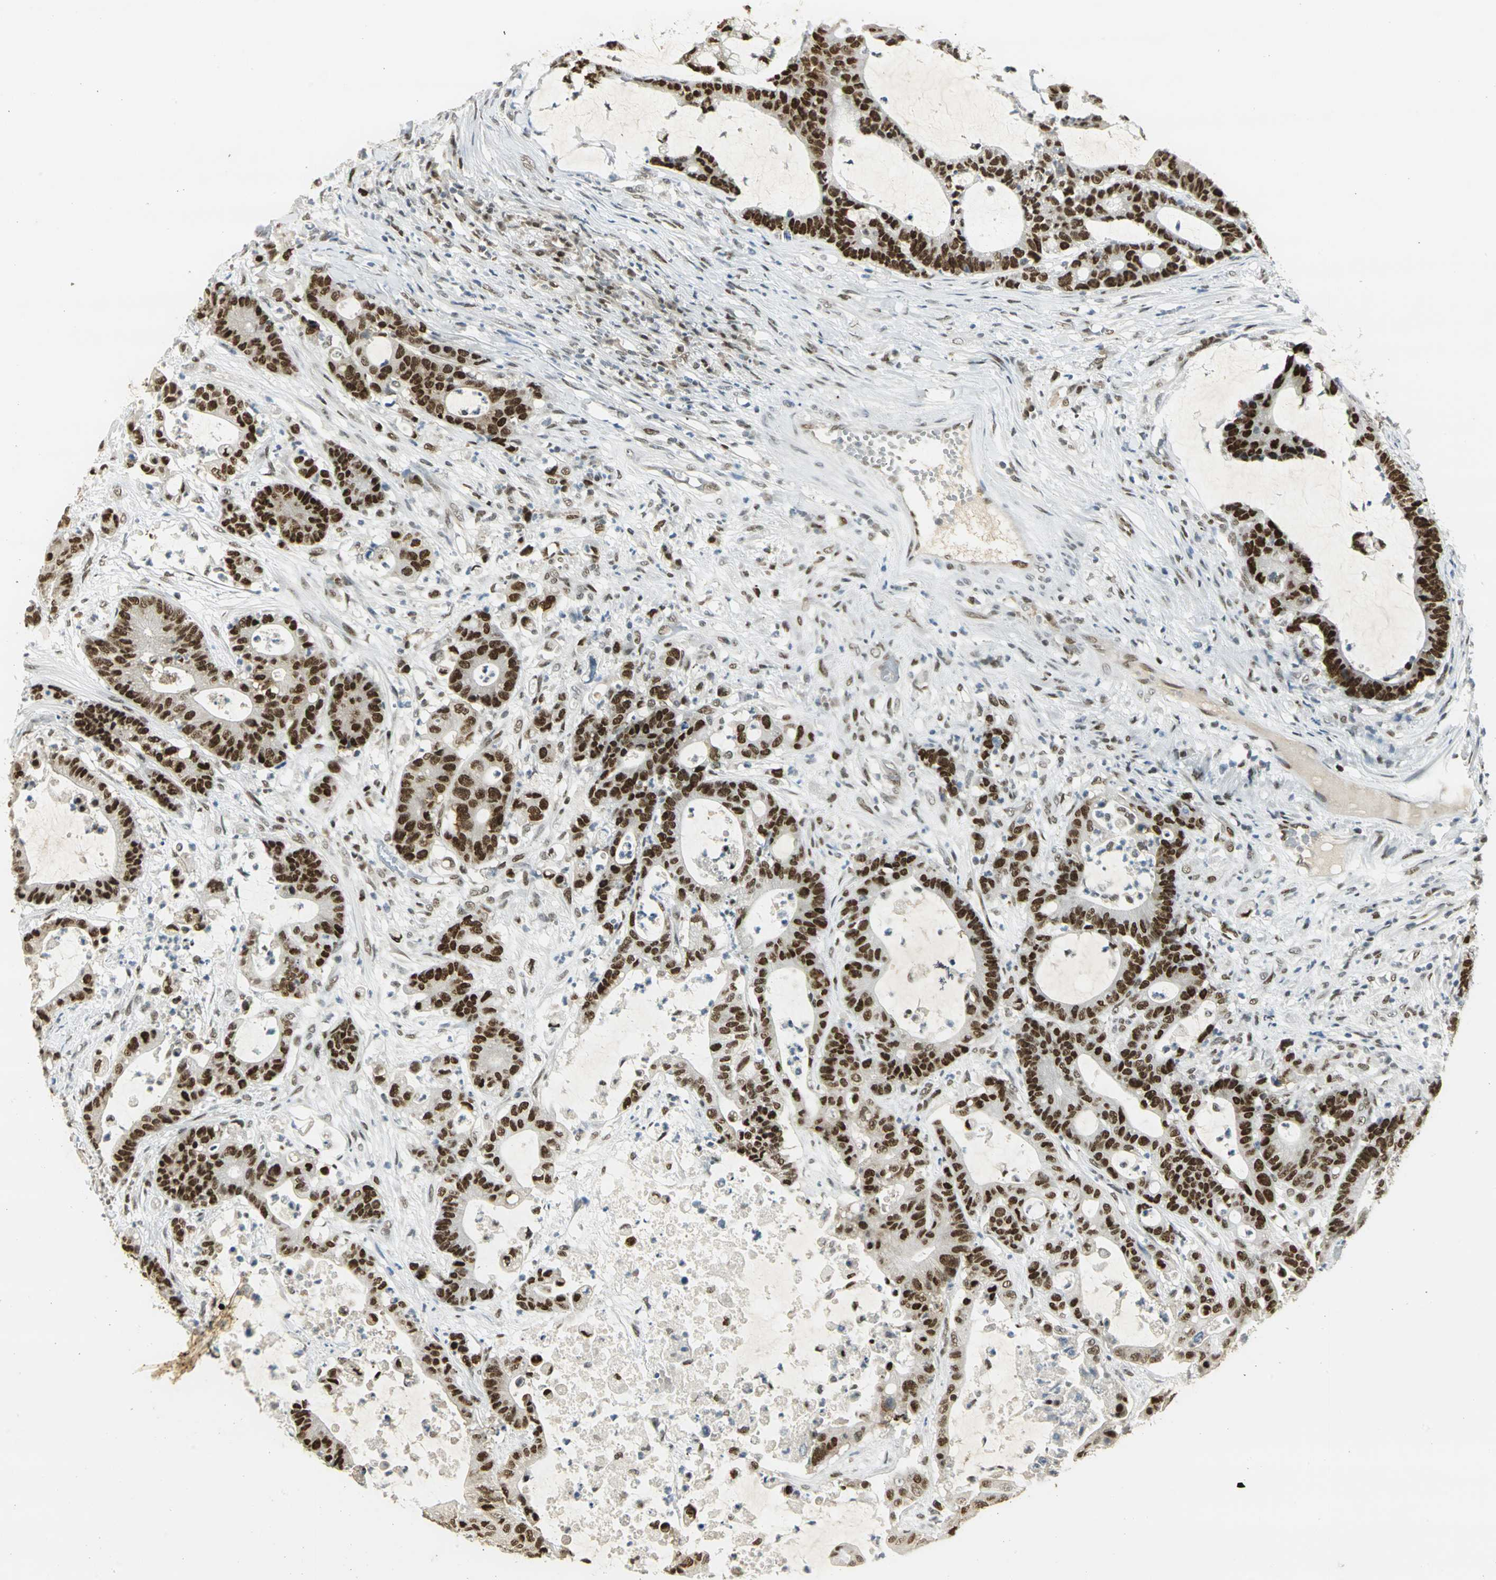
{"staining": {"intensity": "strong", "quantity": ">75%", "location": "nuclear"}, "tissue": "colorectal cancer", "cell_type": "Tumor cells", "image_type": "cancer", "snomed": [{"axis": "morphology", "description": "Adenocarcinoma, NOS"}, {"axis": "topography", "description": "Colon"}], "caption": "An image of human adenocarcinoma (colorectal) stained for a protein exhibits strong nuclear brown staining in tumor cells.", "gene": "AK6", "patient": {"sex": "female", "age": 84}}